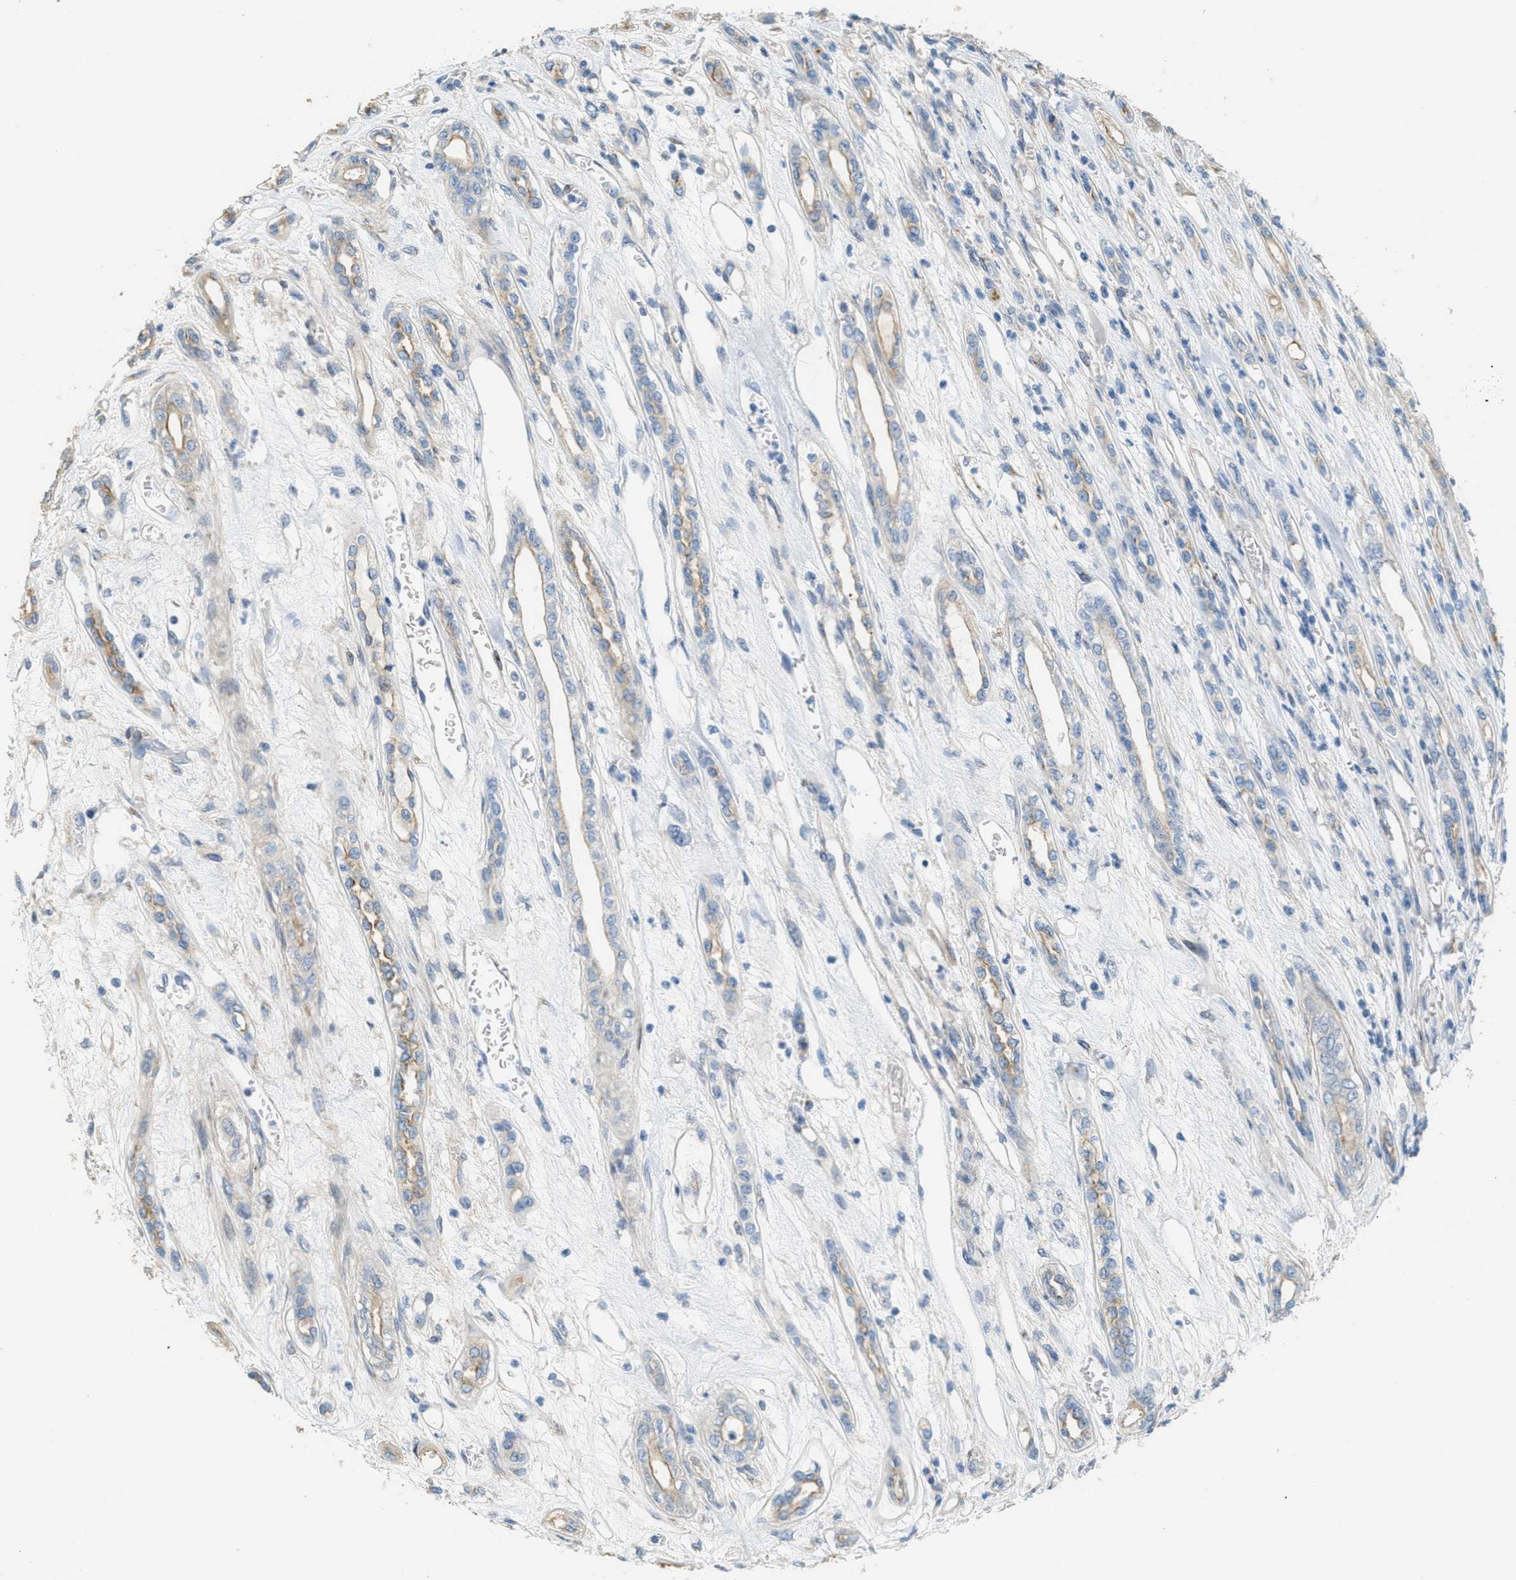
{"staining": {"intensity": "weak", "quantity": "<25%", "location": "cytoplasmic/membranous"}, "tissue": "renal cancer", "cell_type": "Tumor cells", "image_type": "cancer", "snomed": [{"axis": "morphology", "description": "Adenocarcinoma, NOS"}, {"axis": "topography", "description": "Kidney"}], "caption": "Human renal cancer stained for a protein using immunohistochemistry shows no positivity in tumor cells.", "gene": "ADCY5", "patient": {"sex": "female", "age": 54}}